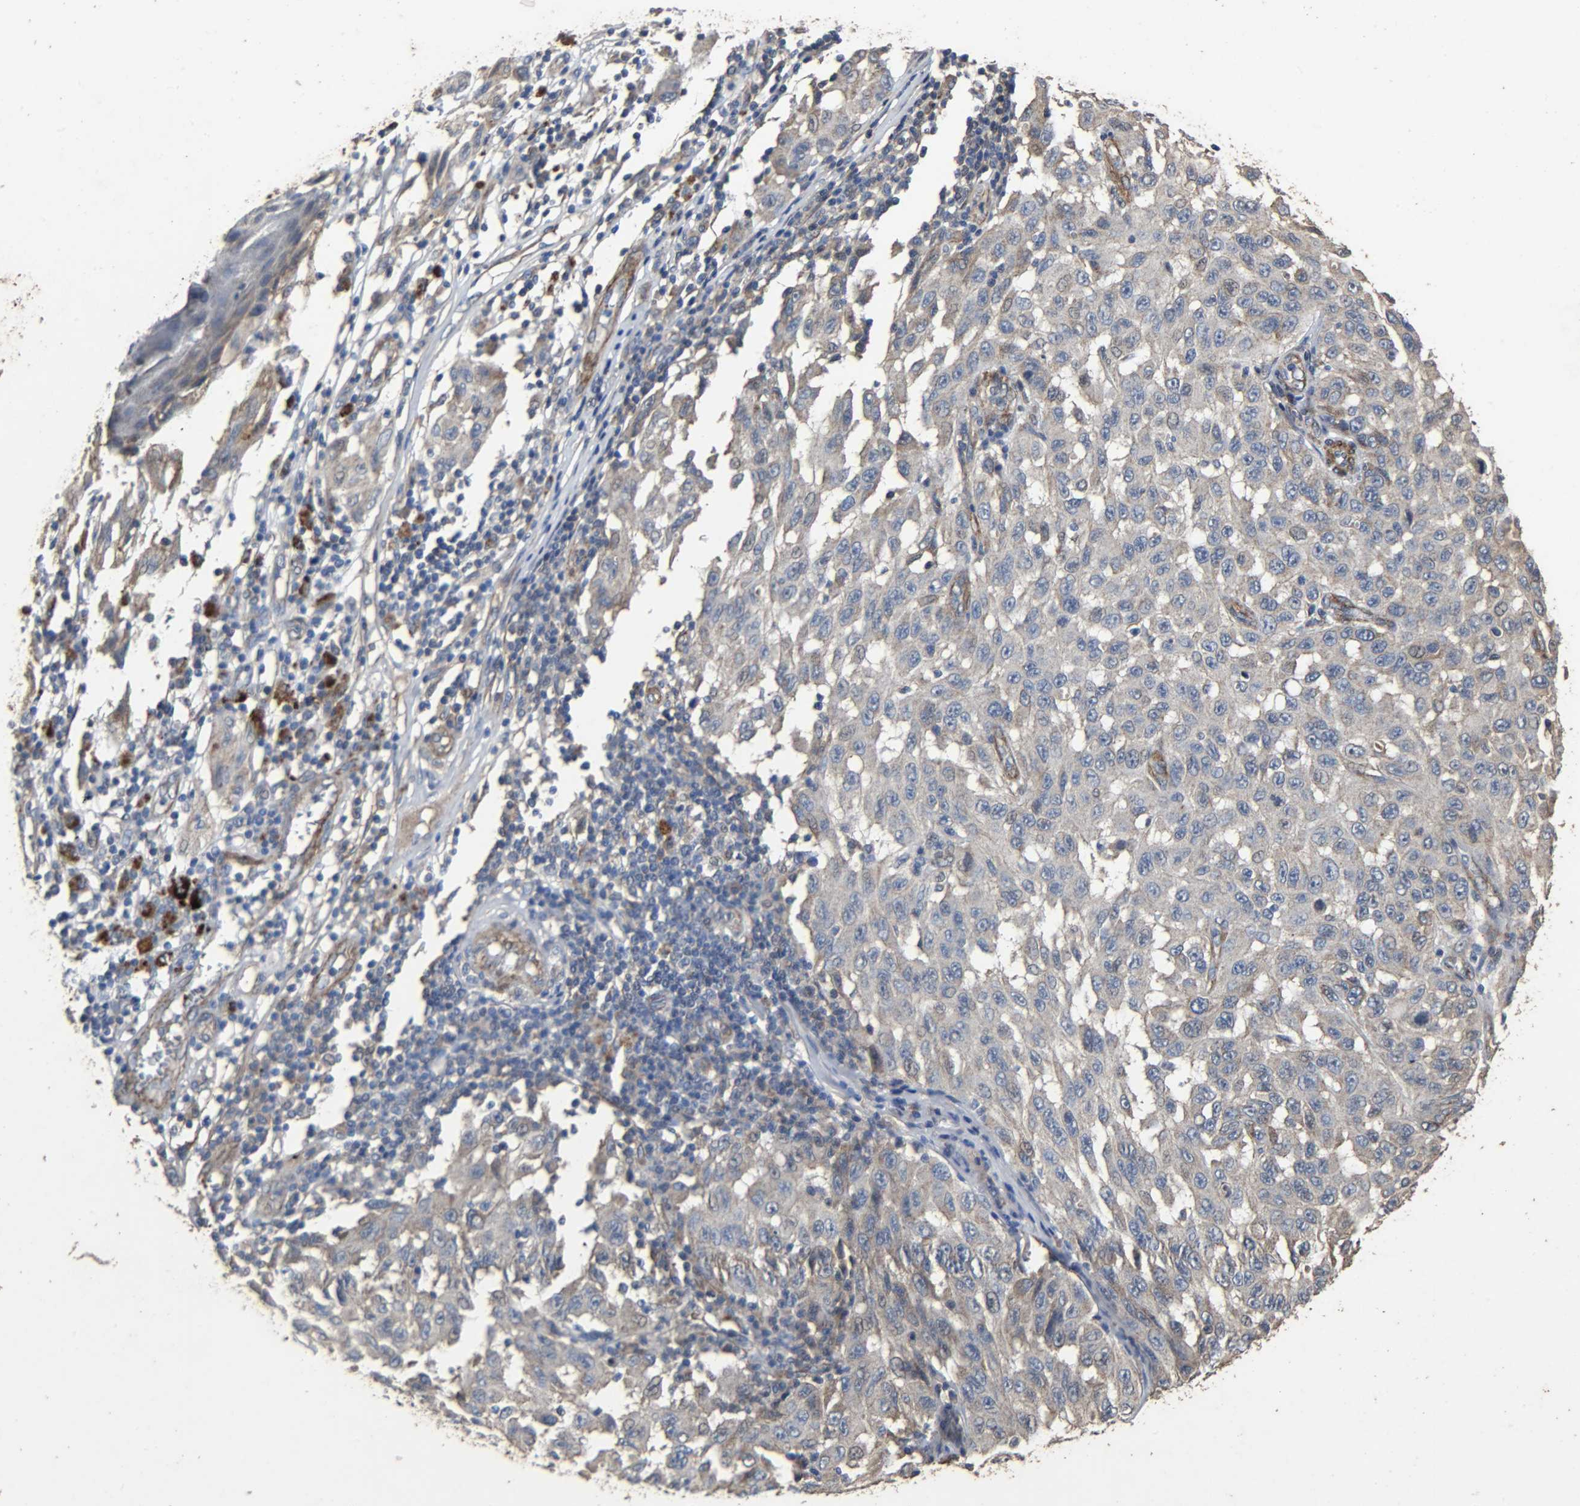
{"staining": {"intensity": "negative", "quantity": "none", "location": "none"}, "tissue": "melanoma", "cell_type": "Tumor cells", "image_type": "cancer", "snomed": [{"axis": "morphology", "description": "Malignant melanoma, NOS"}, {"axis": "topography", "description": "Skin"}], "caption": "DAB (3,3'-diaminobenzidine) immunohistochemical staining of melanoma exhibits no significant staining in tumor cells.", "gene": "TPM4", "patient": {"sex": "male", "age": 30}}